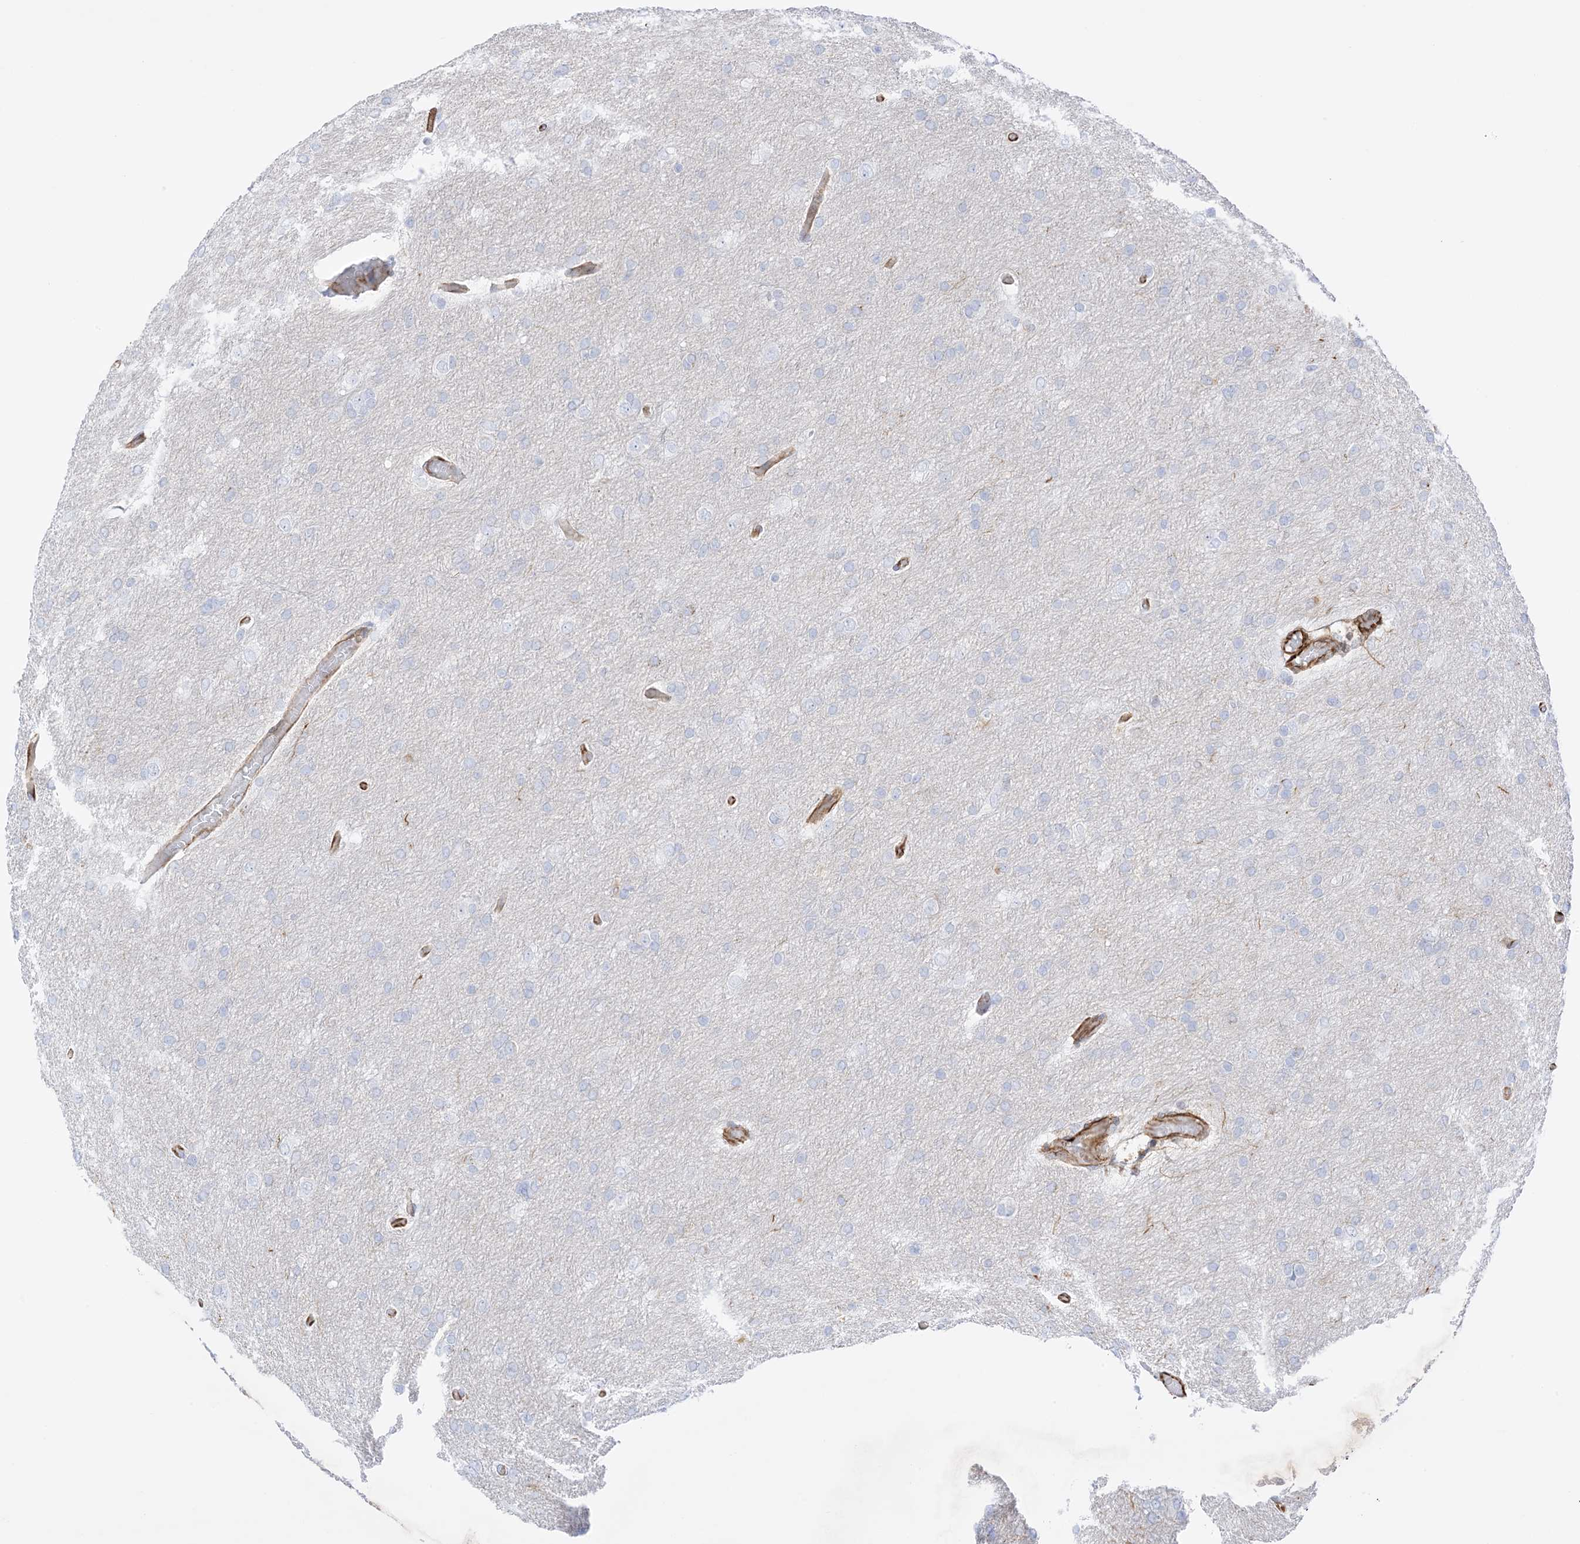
{"staining": {"intensity": "negative", "quantity": "none", "location": "none"}, "tissue": "glioma", "cell_type": "Tumor cells", "image_type": "cancer", "snomed": [{"axis": "morphology", "description": "Glioma, malignant, High grade"}, {"axis": "topography", "description": "Cerebral cortex"}], "caption": "A photomicrograph of malignant glioma (high-grade) stained for a protein exhibits no brown staining in tumor cells. Nuclei are stained in blue.", "gene": "PID1", "patient": {"sex": "female", "age": 36}}